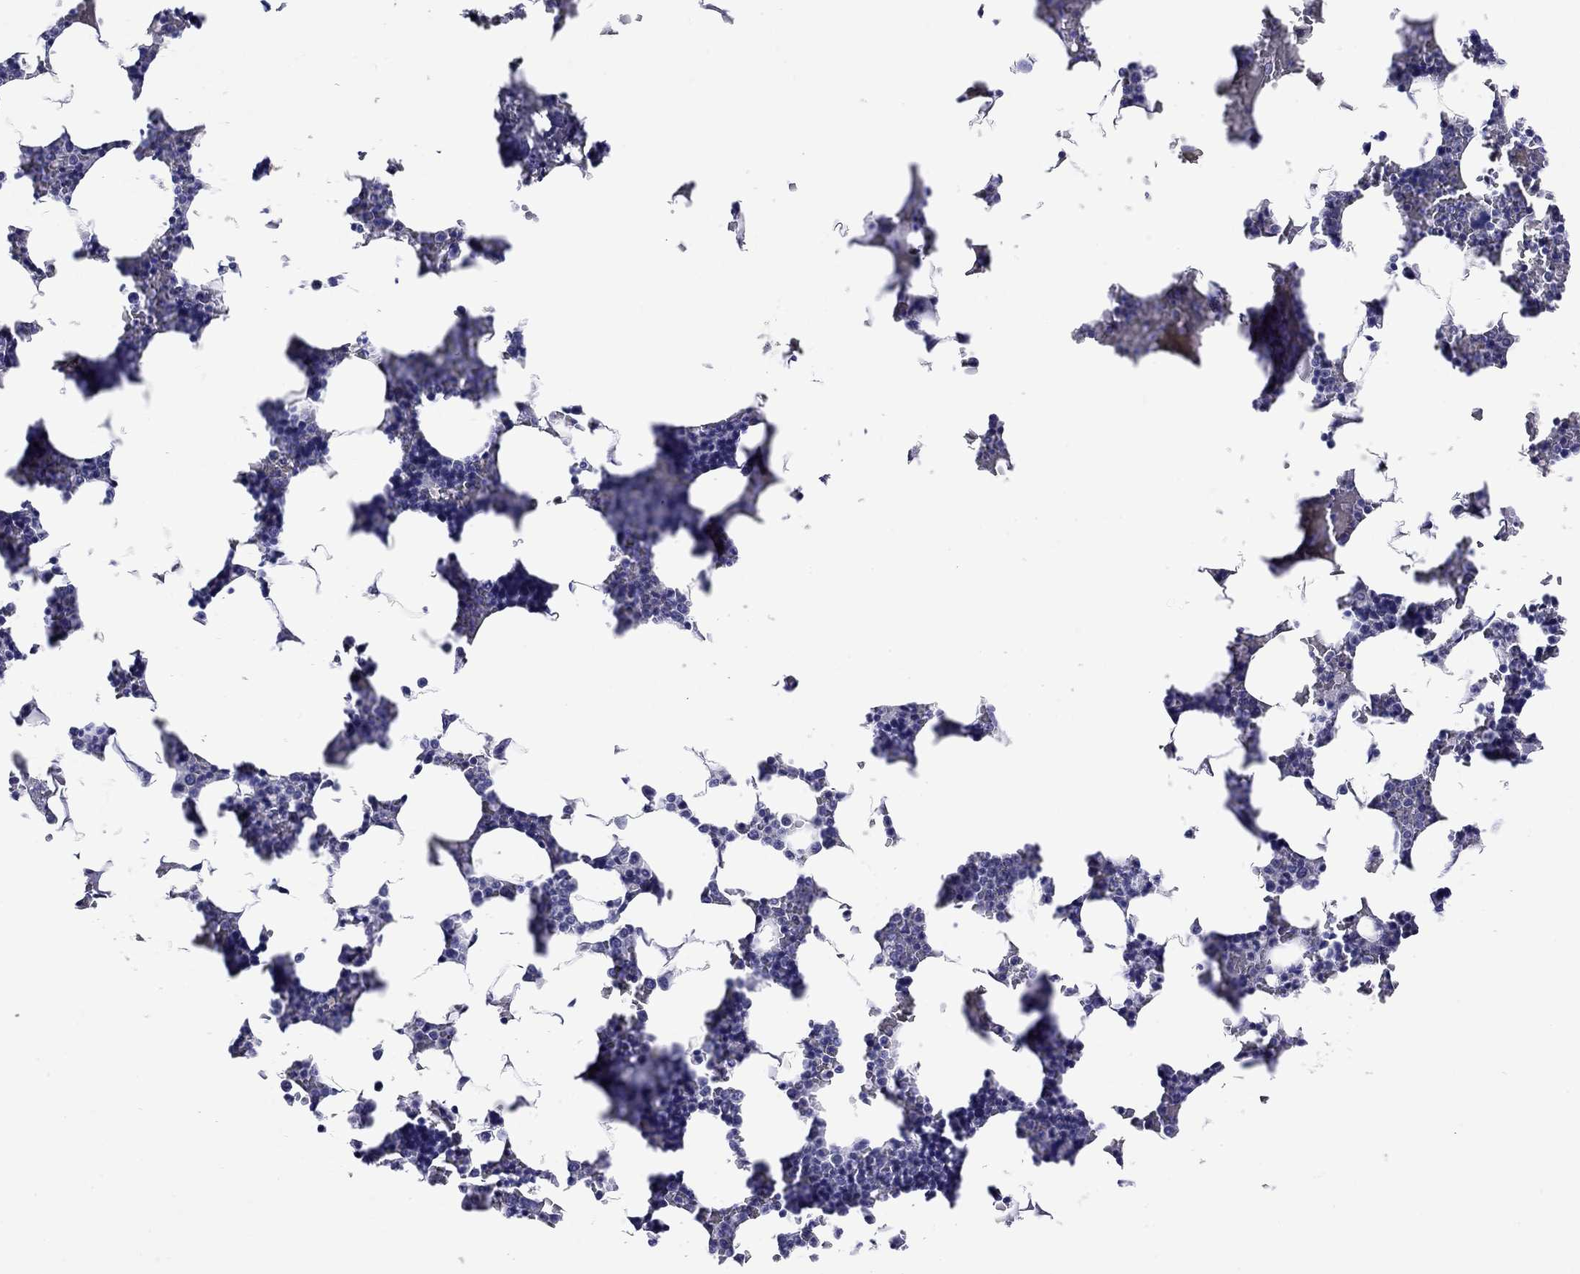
{"staining": {"intensity": "negative", "quantity": "none", "location": "none"}, "tissue": "bone marrow", "cell_type": "Hematopoietic cells", "image_type": "normal", "snomed": [{"axis": "morphology", "description": "Normal tissue, NOS"}, {"axis": "topography", "description": "Bone marrow"}], "caption": "The immunohistochemistry (IHC) image has no significant staining in hematopoietic cells of bone marrow.", "gene": "ARMC12", "patient": {"sex": "male", "age": 51}}